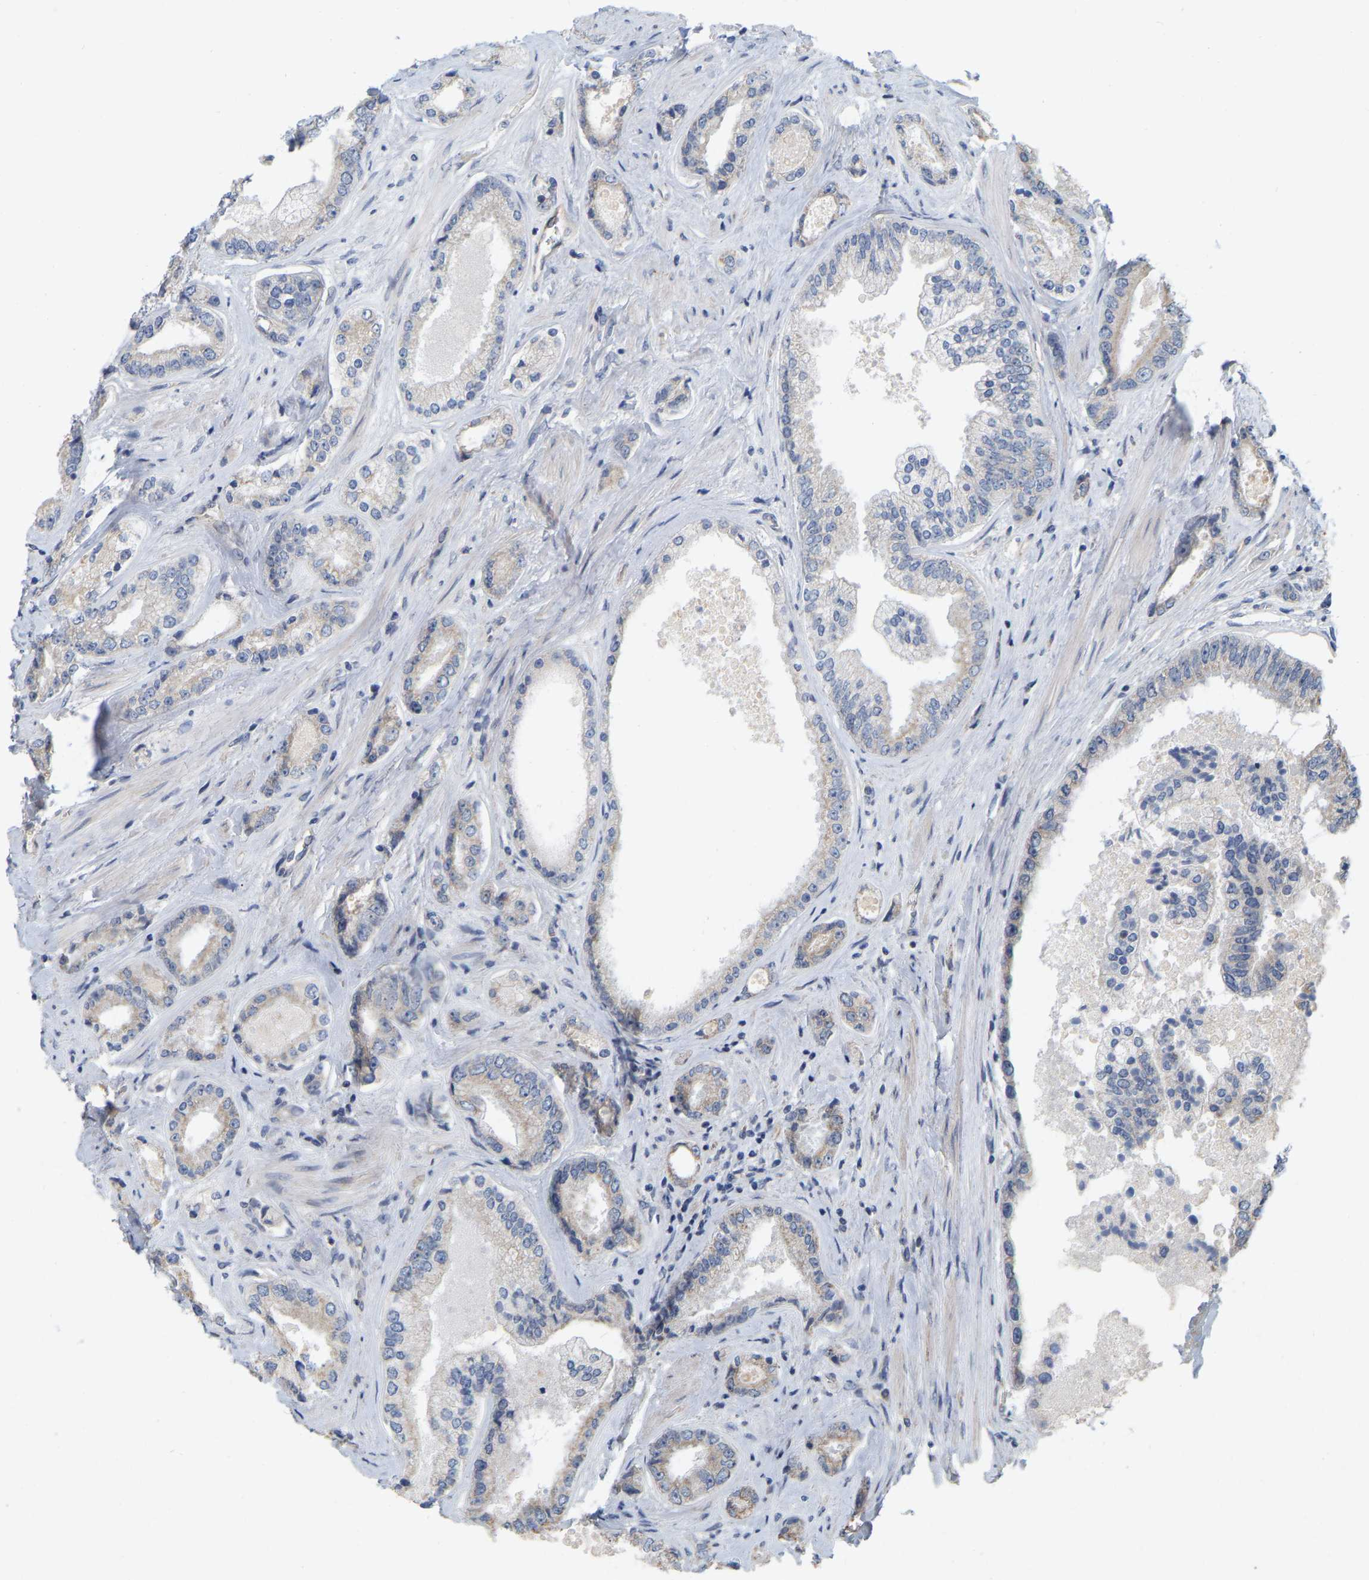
{"staining": {"intensity": "weak", "quantity": "<25%", "location": "cytoplasmic/membranous"}, "tissue": "prostate cancer", "cell_type": "Tumor cells", "image_type": "cancer", "snomed": [{"axis": "morphology", "description": "Adenocarcinoma, High grade"}, {"axis": "topography", "description": "Prostate"}], "caption": "Immunohistochemical staining of high-grade adenocarcinoma (prostate) reveals no significant expression in tumor cells.", "gene": "SSH1", "patient": {"sex": "male", "age": 61}}